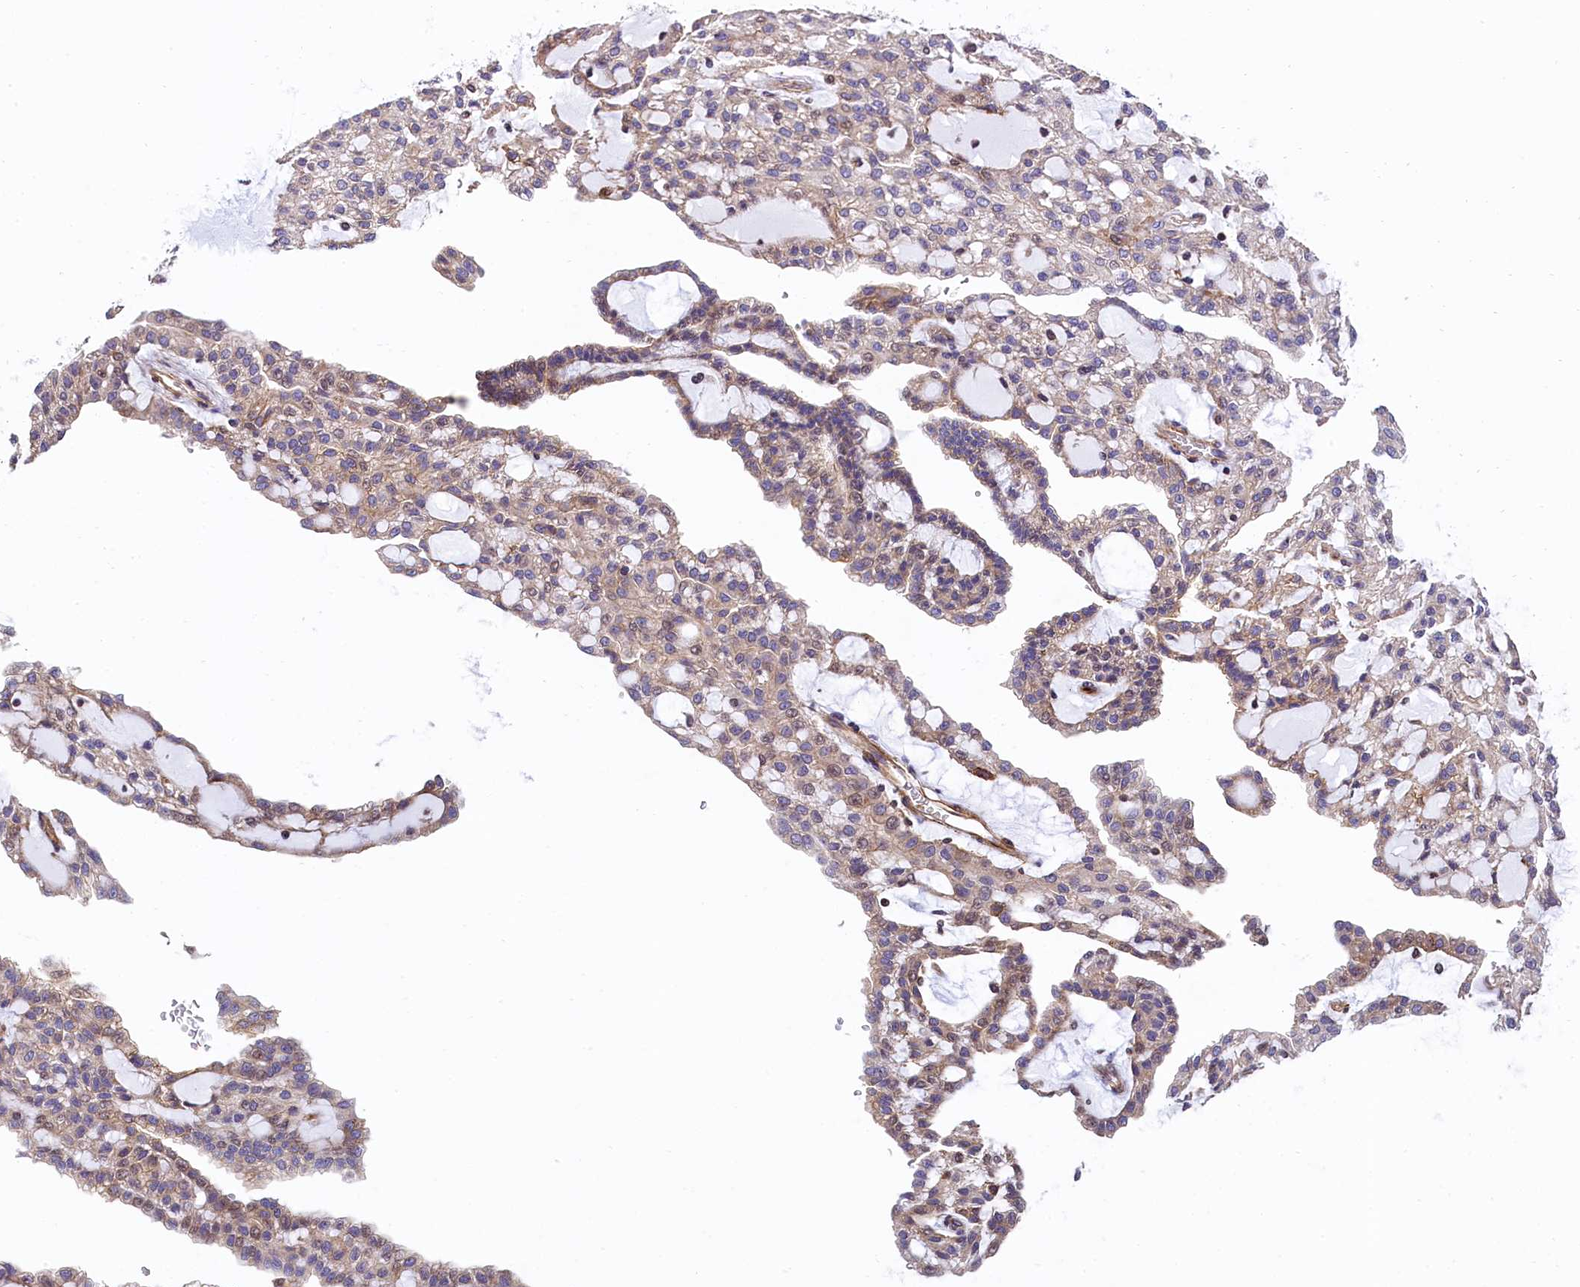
{"staining": {"intensity": "moderate", "quantity": "25%-75%", "location": "cytoplasmic/membranous"}, "tissue": "renal cancer", "cell_type": "Tumor cells", "image_type": "cancer", "snomed": [{"axis": "morphology", "description": "Adenocarcinoma, NOS"}, {"axis": "topography", "description": "Kidney"}], "caption": "A histopathology image showing moderate cytoplasmic/membranous staining in about 25%-75% of tumor cells in renal cancer, as visualized by brown immunohistochemical staining.", "gene": "ZNF2", "patient": {"sex": "male", "age": 63}}